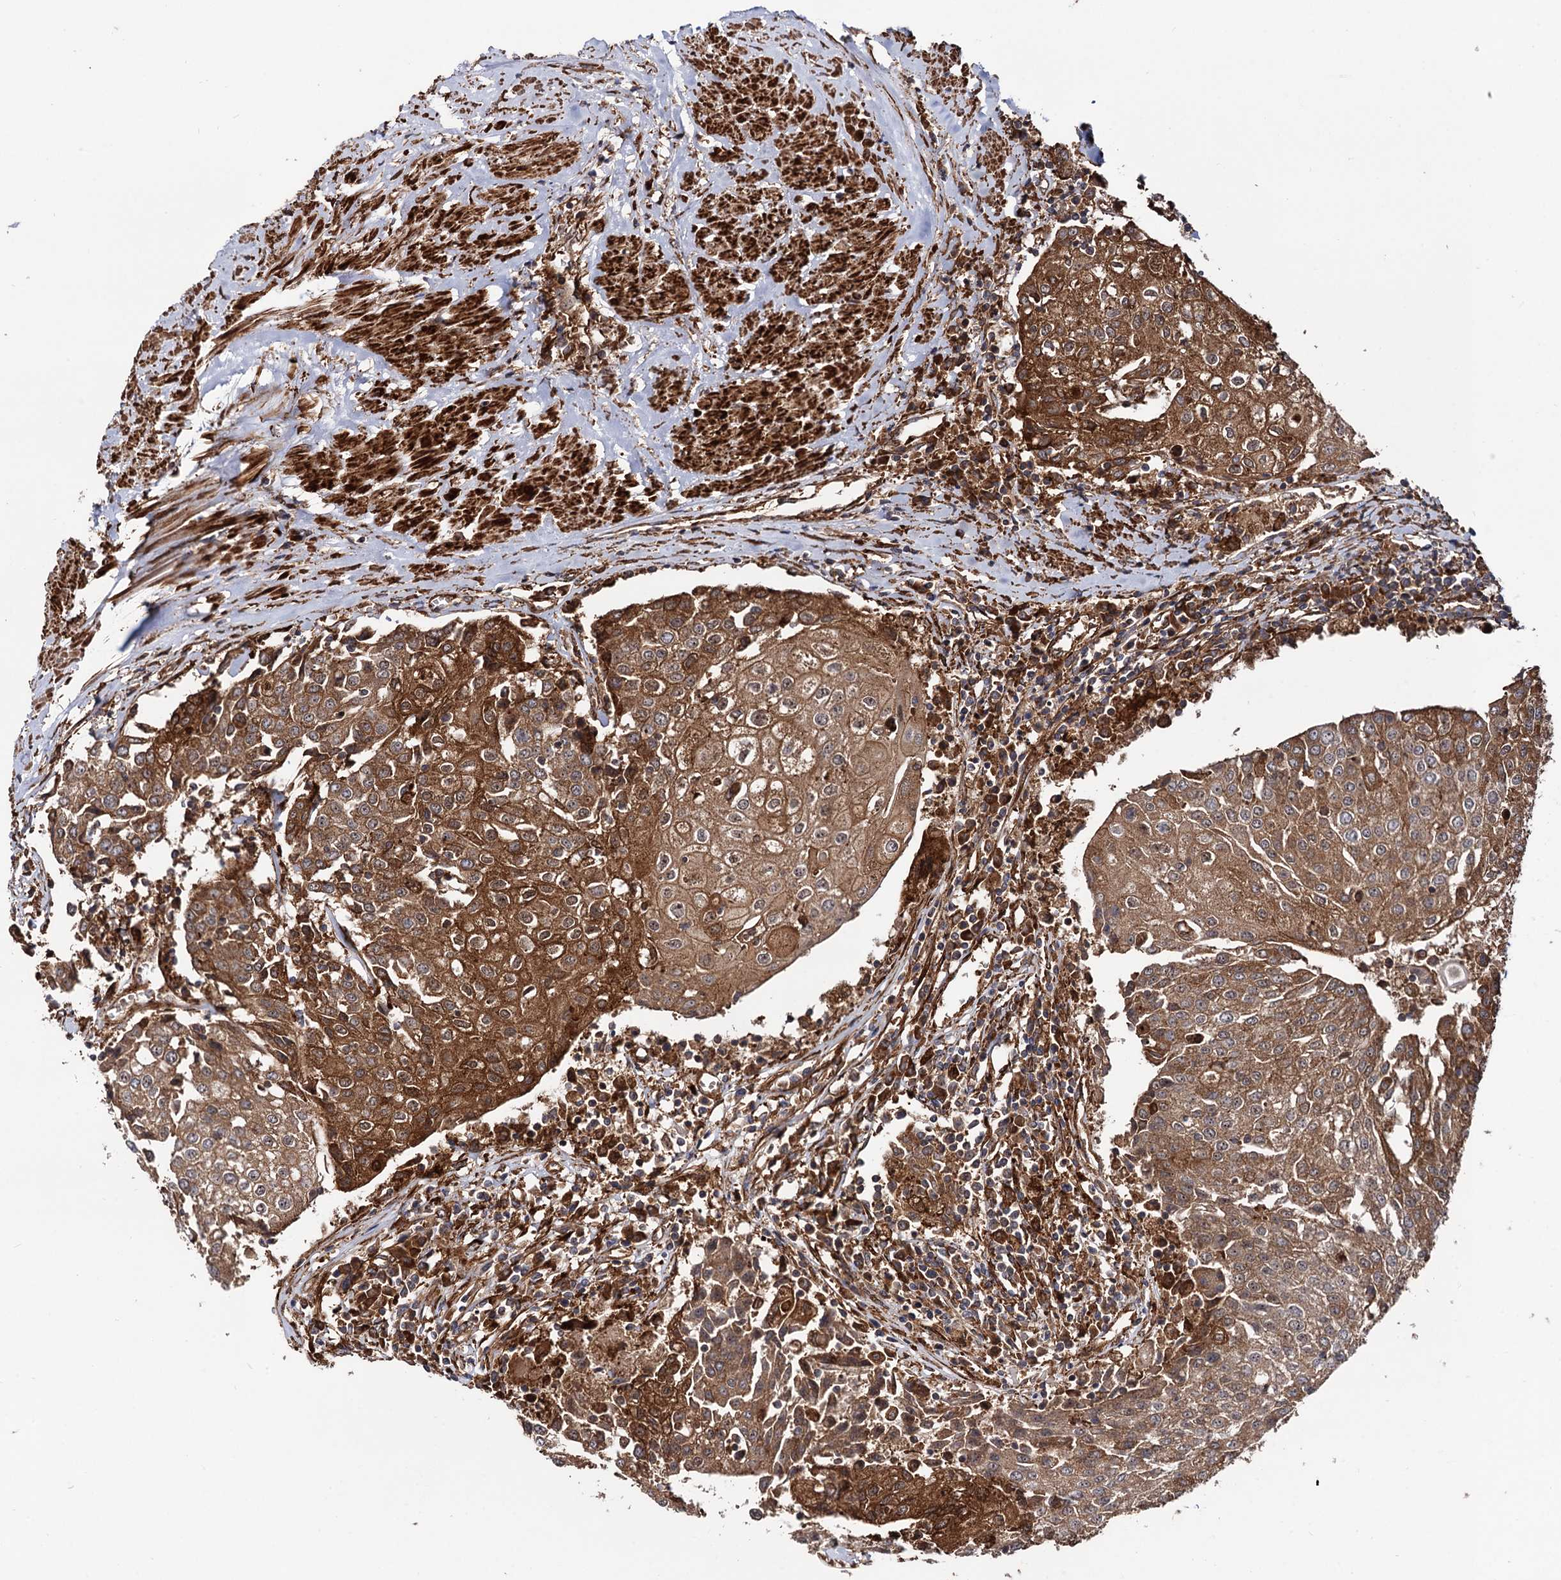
{"staining": {"intensity": "strong", "quantity": ">75%", "location": "cytoplasmic/membranous"}, "tissue": "urothelial cancer", "cell_type": "Tumor cells", "image_type": "cancer", "snomed": [{"axis": "morphology", "description": "Urothelial carcinoma, High grade"}, {"axis": "topography", "description": "Urinary bladder"}], "caption": "An image of human urothelial cancer stained for a protein demonstrates strong cytoplasmic/membranous brown staining in tumor cells.", "gene": "ATP8B4", "patient": {"sex": "female", "age": 85}}